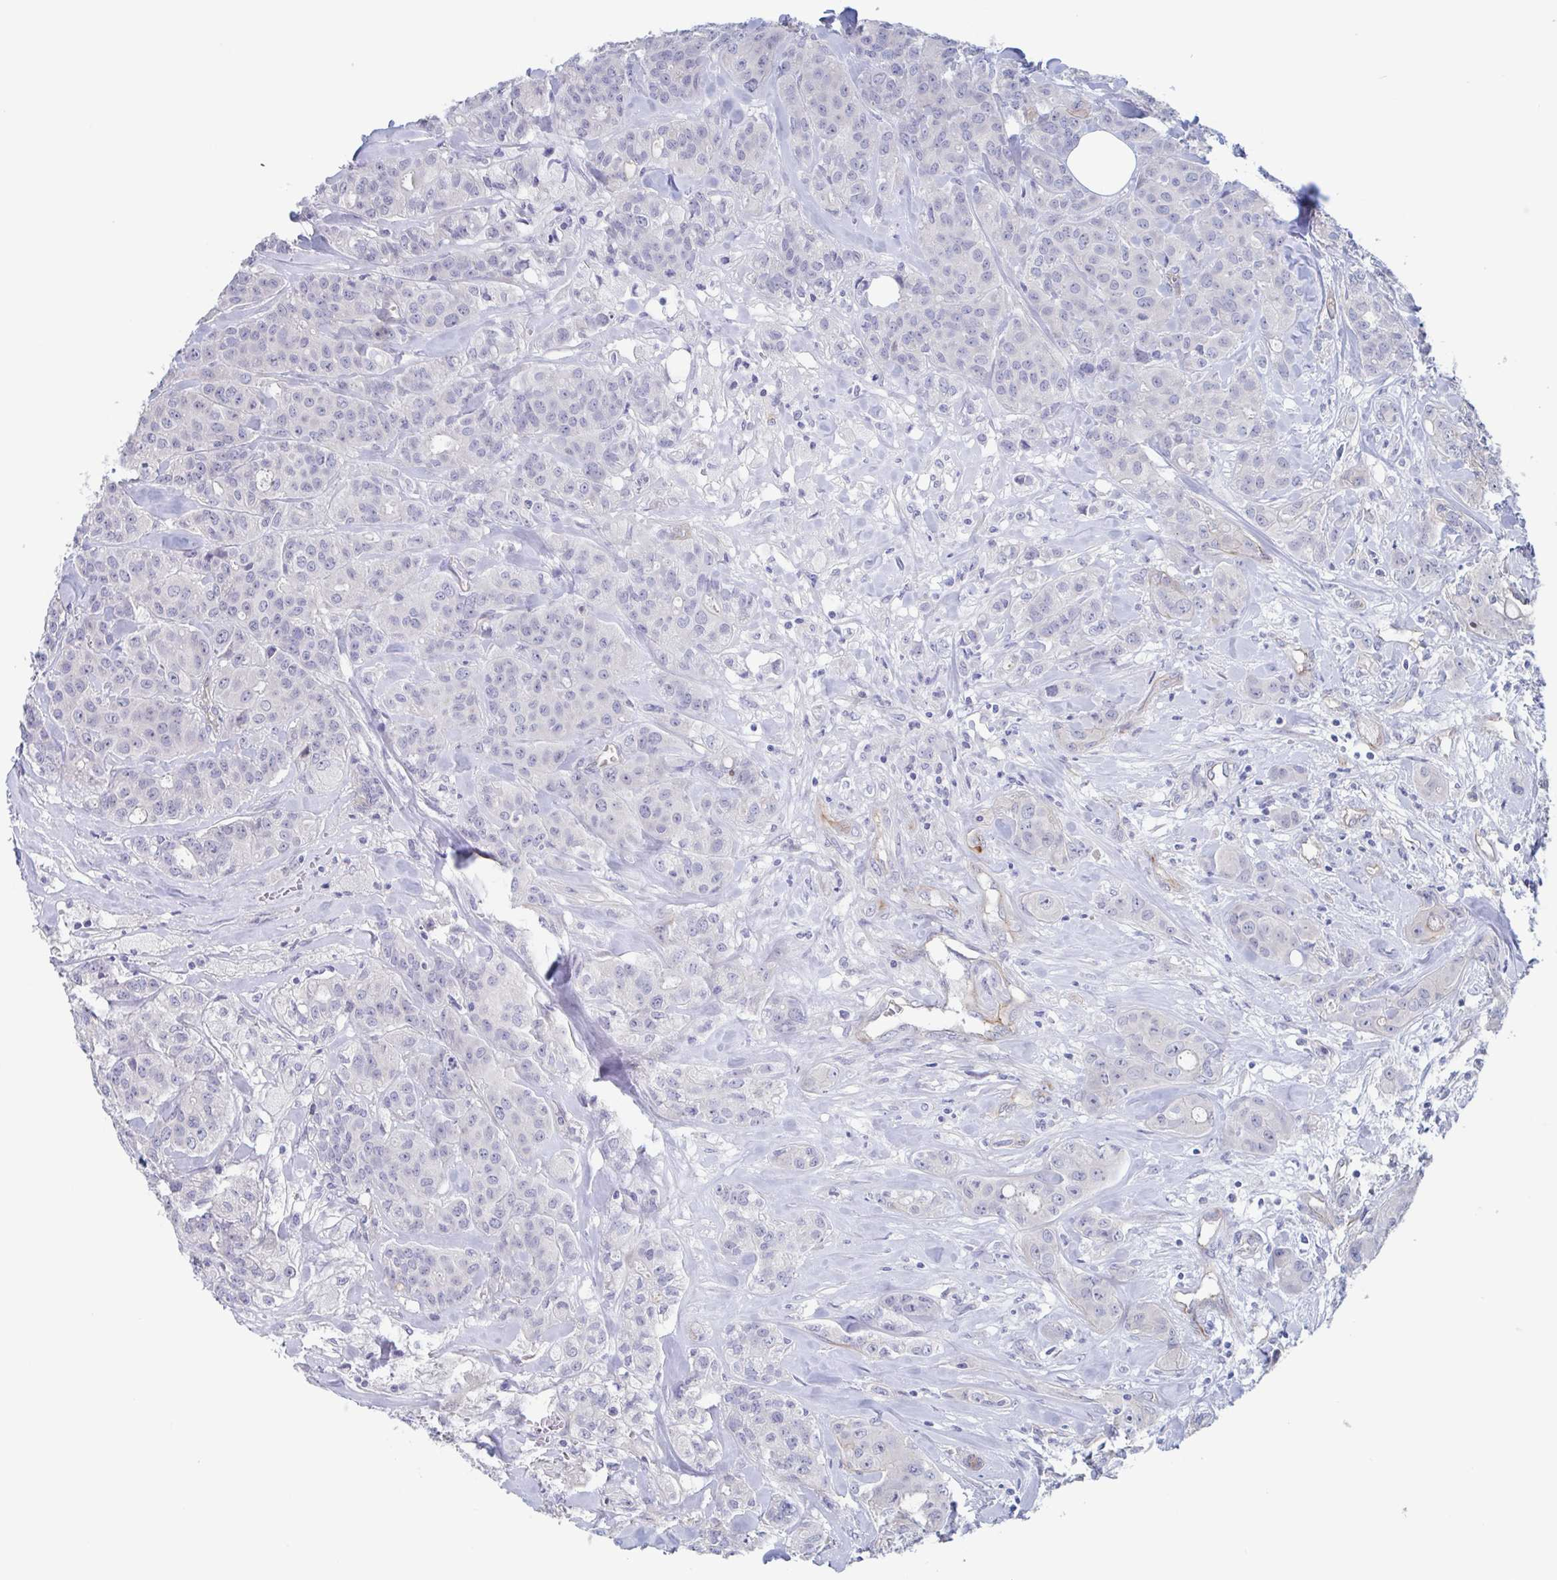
{"staining": {"intensity": "negative", "quantity": "none", "location": "none"}, "tissue": "breast cancer", "cell_type": "Tumor cells", "image_type": "cancer", "snomed": [{"axis": "morphology", "description": "Normal tissue, NOS"}, {"axis": "morphology", "description": "Duct carcinoma"}, {"axis": "topography", "description": "Breast"}], "caption": "IHC micrograph of human breast cancer (intraductal carcinoma) stained for a protein (brown), which demonstrates no positivity in tumor cells.", "gene": "ST14", "patient": {"sex": "female", "age": 43}}